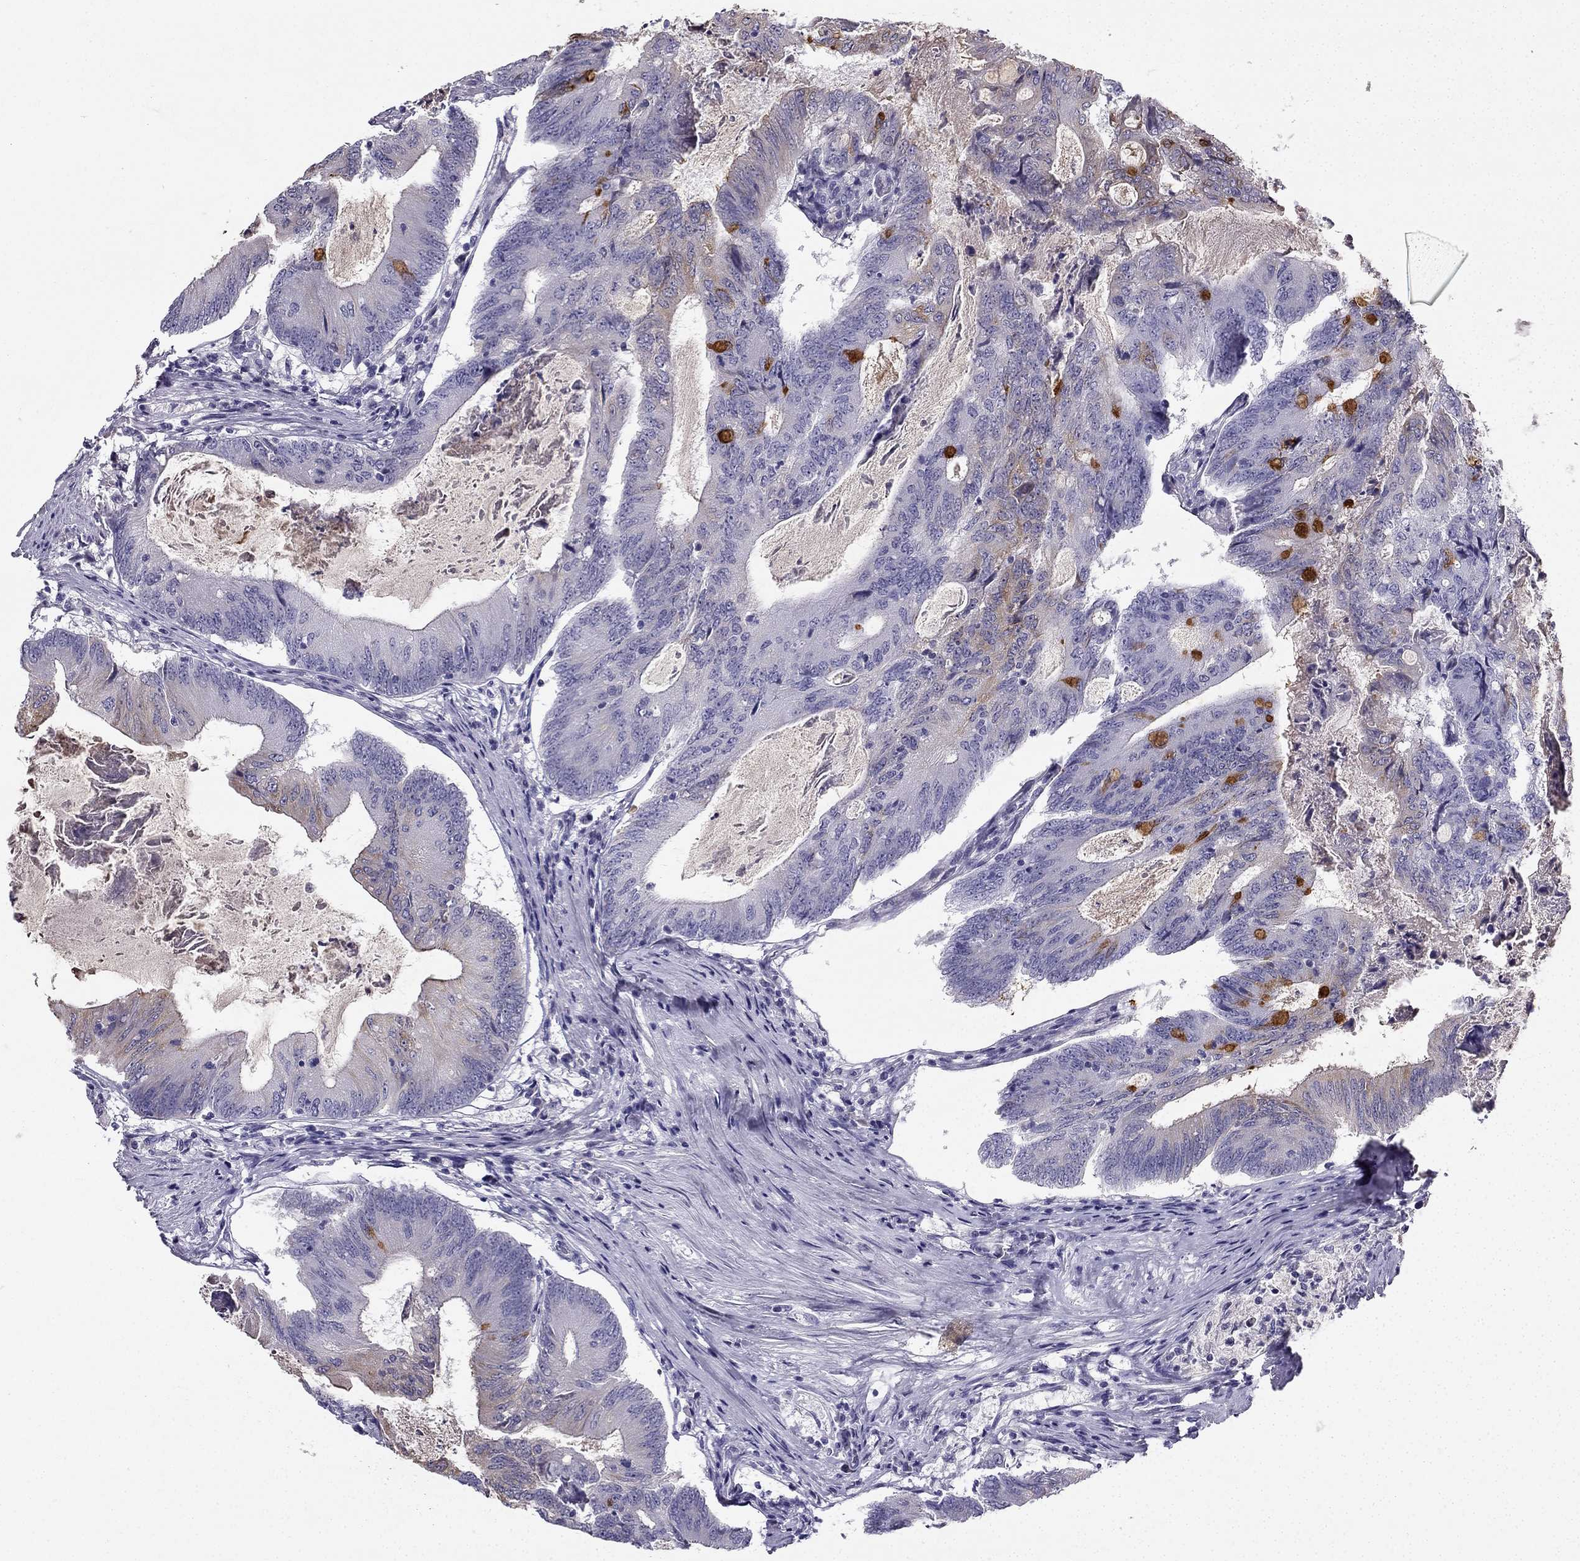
{"staining": {"intensity": "strong", "quantity": "<25%", "location": "cytoplasmic/membranous"}, "tissue": "colorectal cancer", "cell_type": "Tumor cells", "image_type": "cancer", "snomed": [{"axis": "morphology", "description": "Adenocarcinoma, NOS"}, {"axis": "topography", "description": "Colon"}], "caption": "Tumor cells show strong cytoplasmic/membranous positivity in about <25% of cells in colorectal adenocarcinoma.", "gene": "TFF3", "patient": {"sex": "female", "age": 70}}